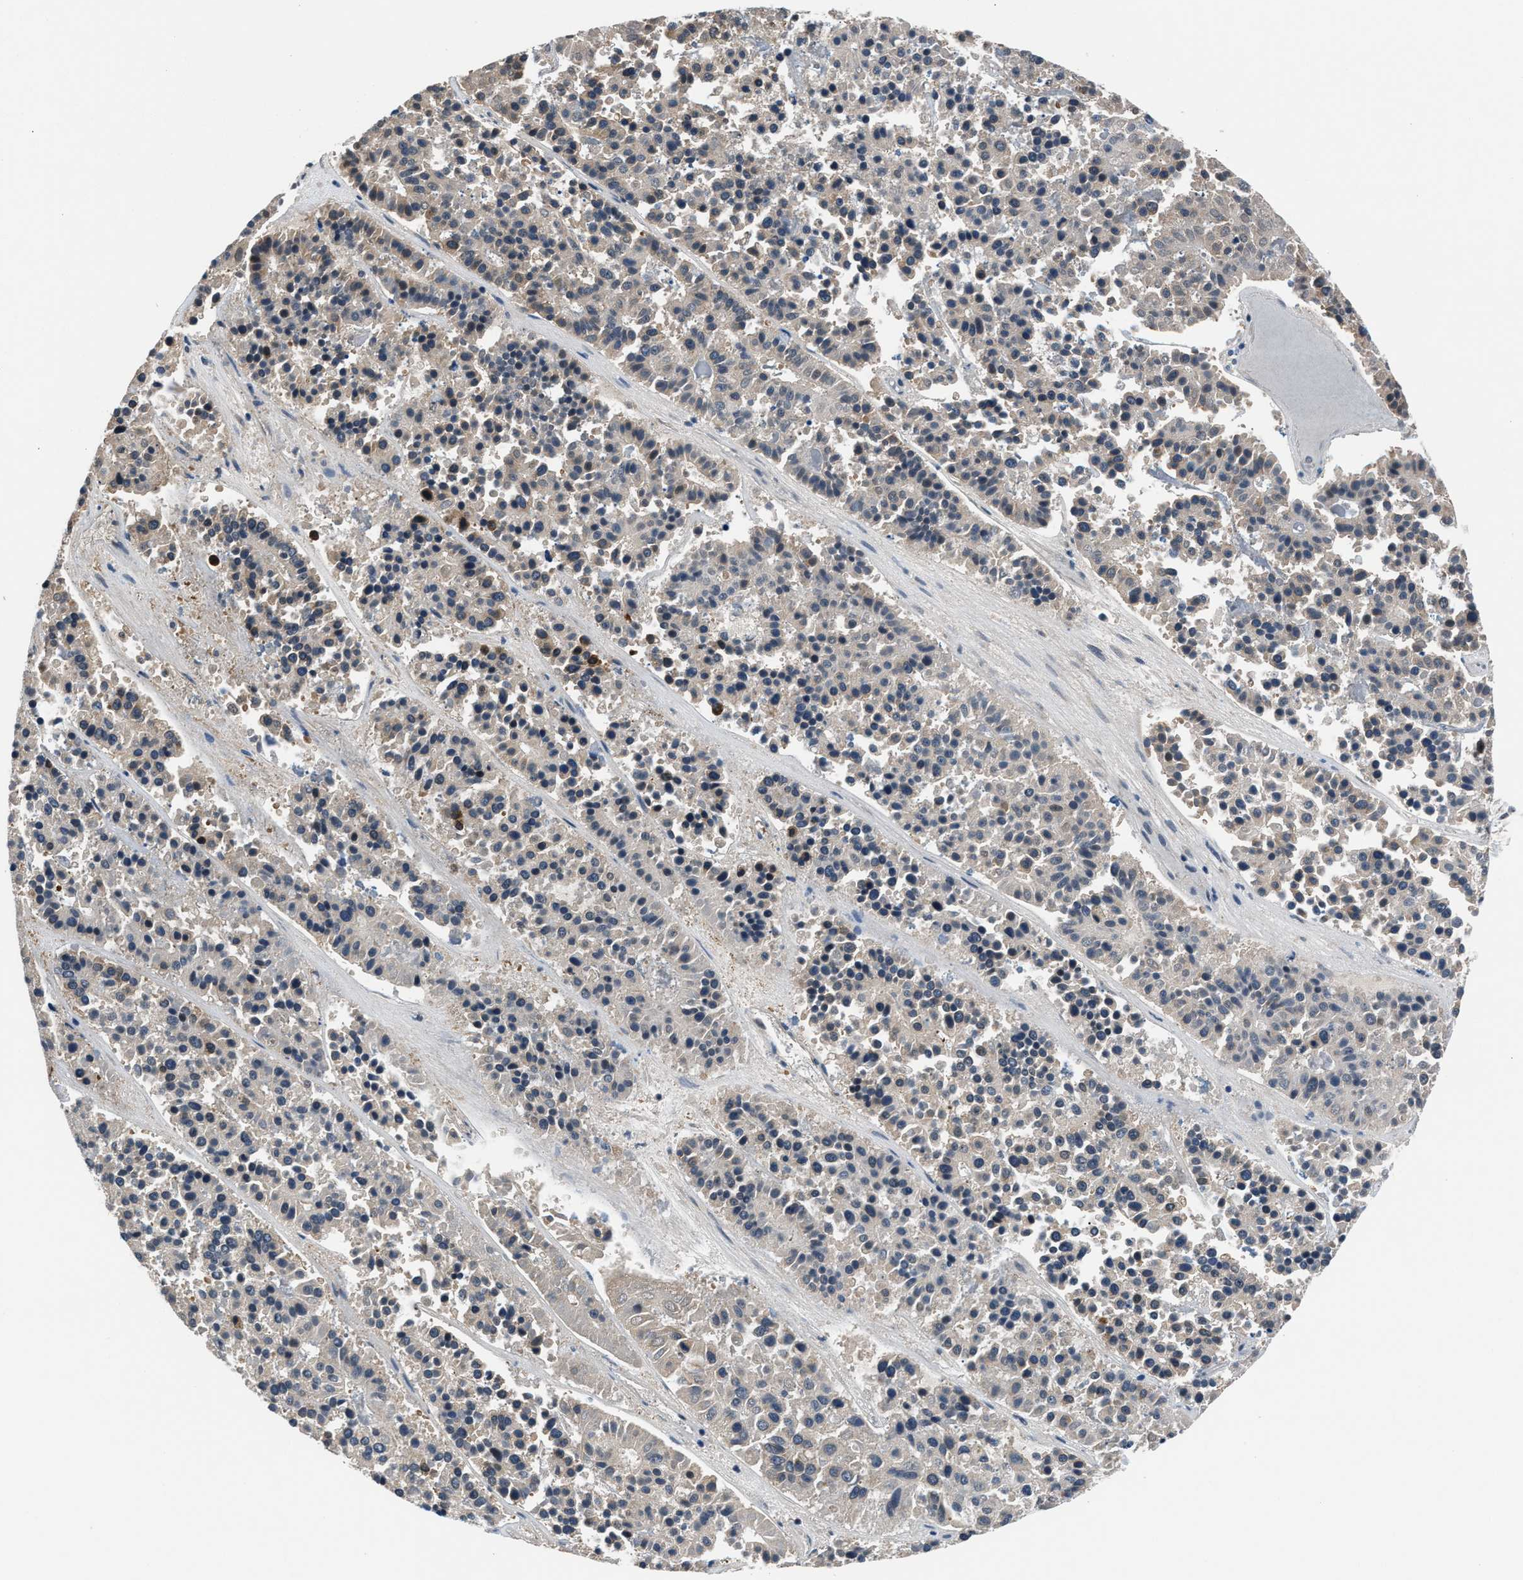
{"staining": {"intensity": "weak", "quantity": "<25%", "location": "cytoplasmic/membranous"}, "tissue": "pancreatic cancer", "cell_type": "Tumor cells", "image_type": "cancer", "snomed": [{"axis": "morphology", "description": "Adenocarcinoma, NOS"}, {"axis": "topography", "description": "Pancreas"}], "caption": "The image demonstrates no staining of tumor cells in pancreatic cancer (adenocarcinoma).", "gene": "RBM33", "patient": {"sex": "male", "age": 50}}